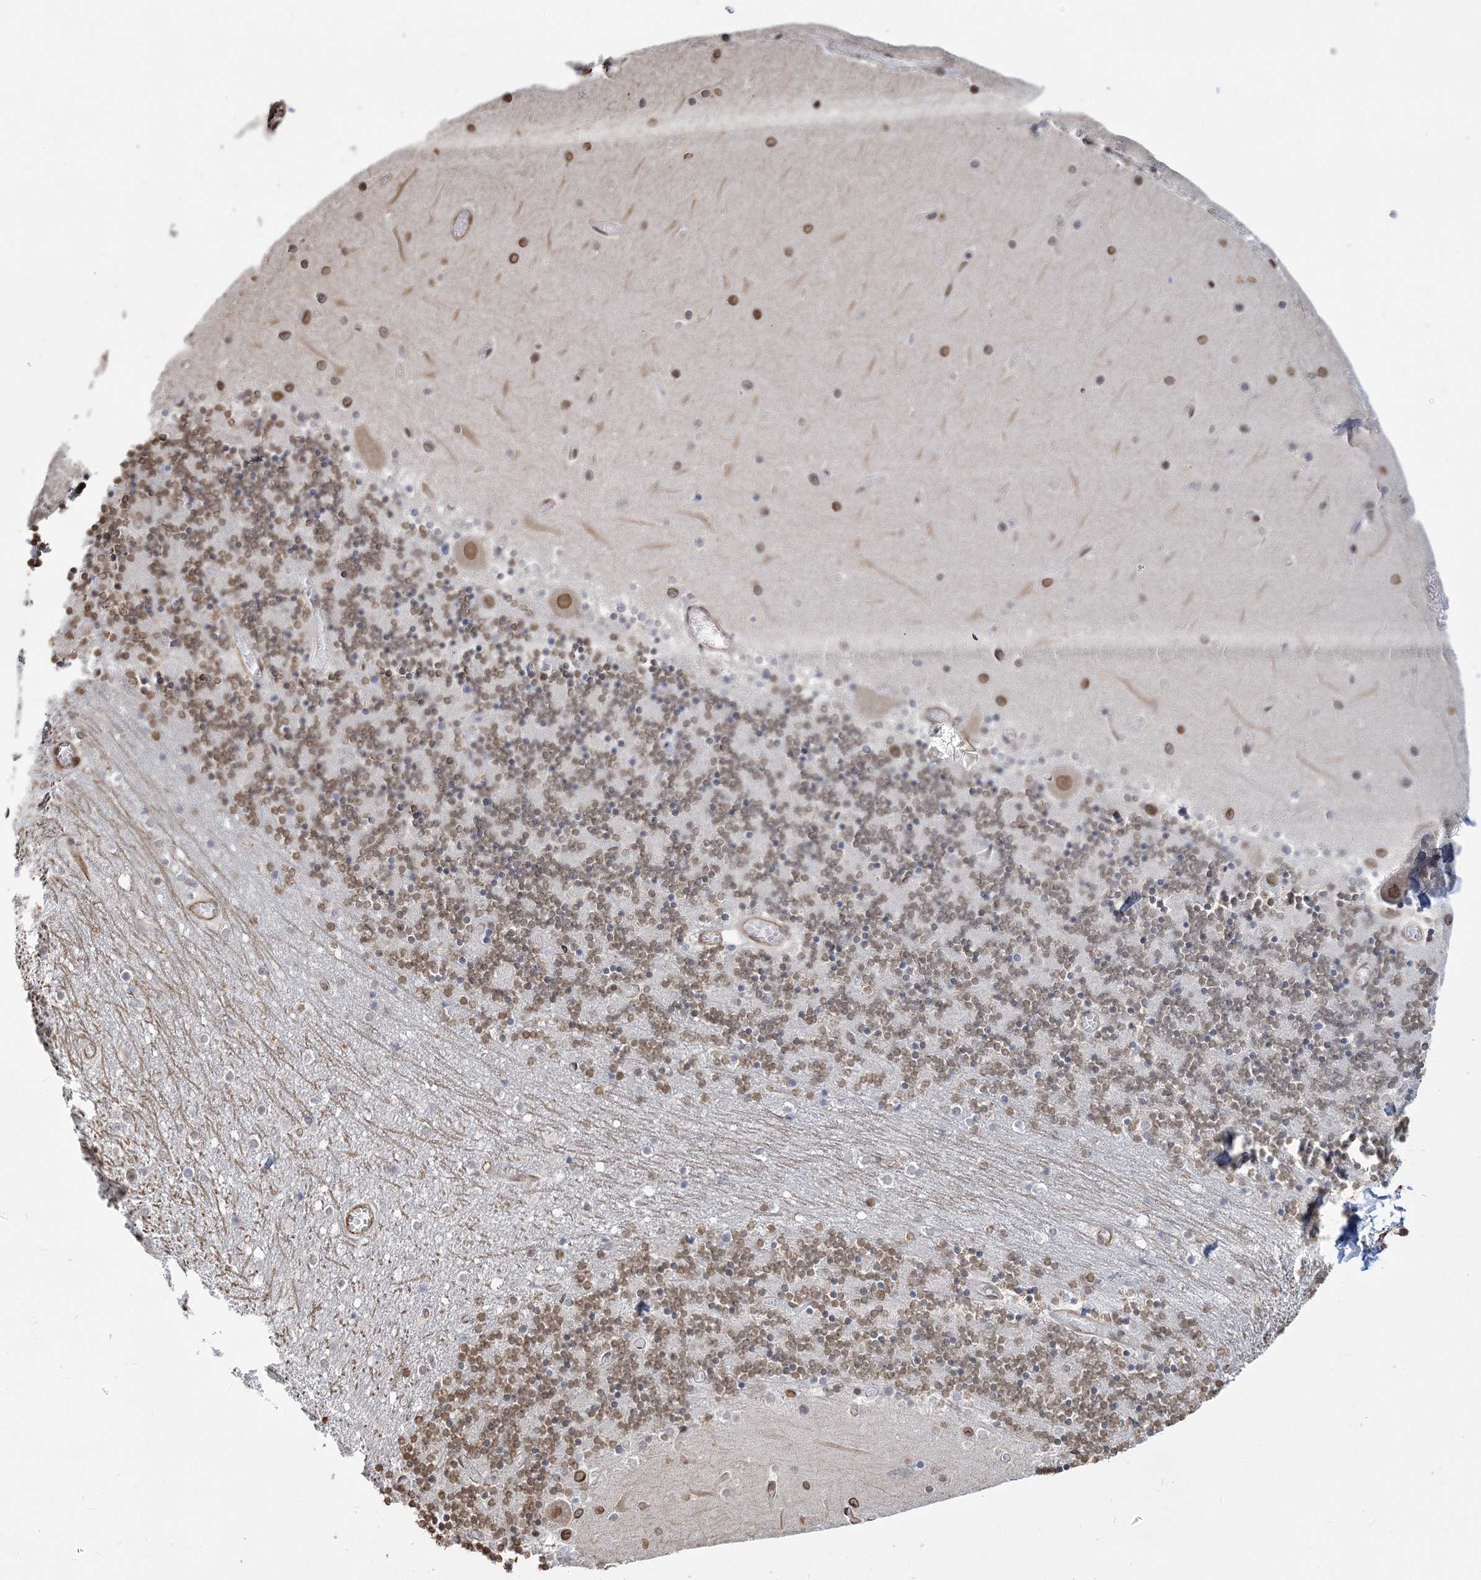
{"staining": {"intensity": "moderate", "quantity": "25%-75%", "location": "nuclear"}, "tissue": "cerebellum", "cell_type": "Cells in granular layer", "image_type": "normal", "snomed": [{"axis": "morphology", "description": "Normal tissue, NOS"}, {"axis": "topography", "description": "Cerebellum"}], "caption": "Moderate nuclear protein expression is present in about 25%-75% of cells in granular layer in cerebellum. The protein of interest is shown in brown color, while the nuclei are stained blue.", "gene": "ATP11B", "patient": {"sex": "female", "age": 28}}